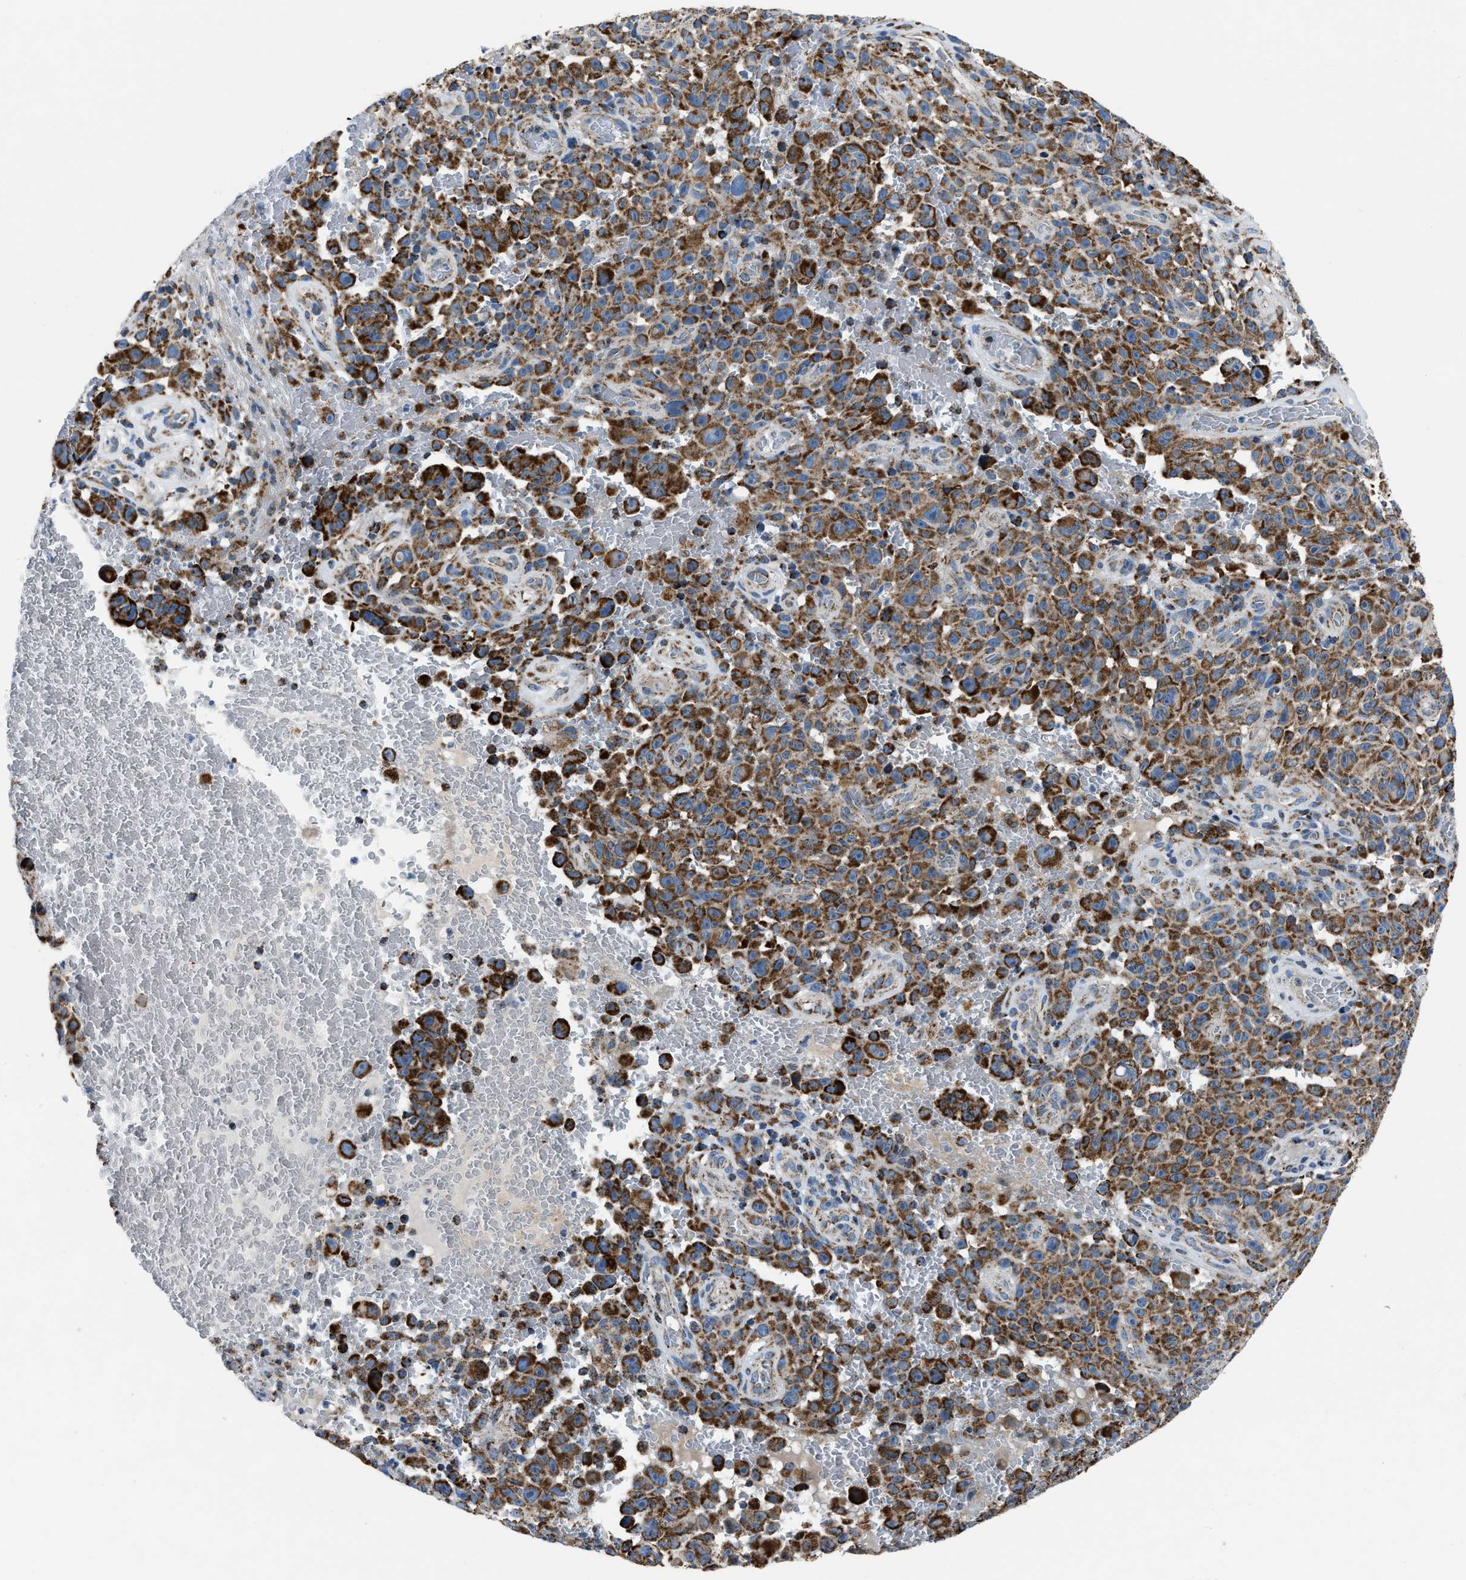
{"staining": {"intensity": "moderate", "quantity": ">75%", "location": "cytoplasmic/membranous"}, "tissue": "melanoma", "cell_type": "Tumor cells", "image_type": "cancer", "snomed": [{"axis": "morphology", "description": "Malignant melanoma, NOS"}, {"axis": "topography", "description": "Skin"}], "caption": "DAB (3,3'-diaminobenzidine) immunohistochemical staining of human malignant melanoma exhibits moderate cytoplasmic/membranous protein expression in approximately >75% of tumor cells.", "gene": "NSD3", "patient": {"sex": "female", "age": 82}}